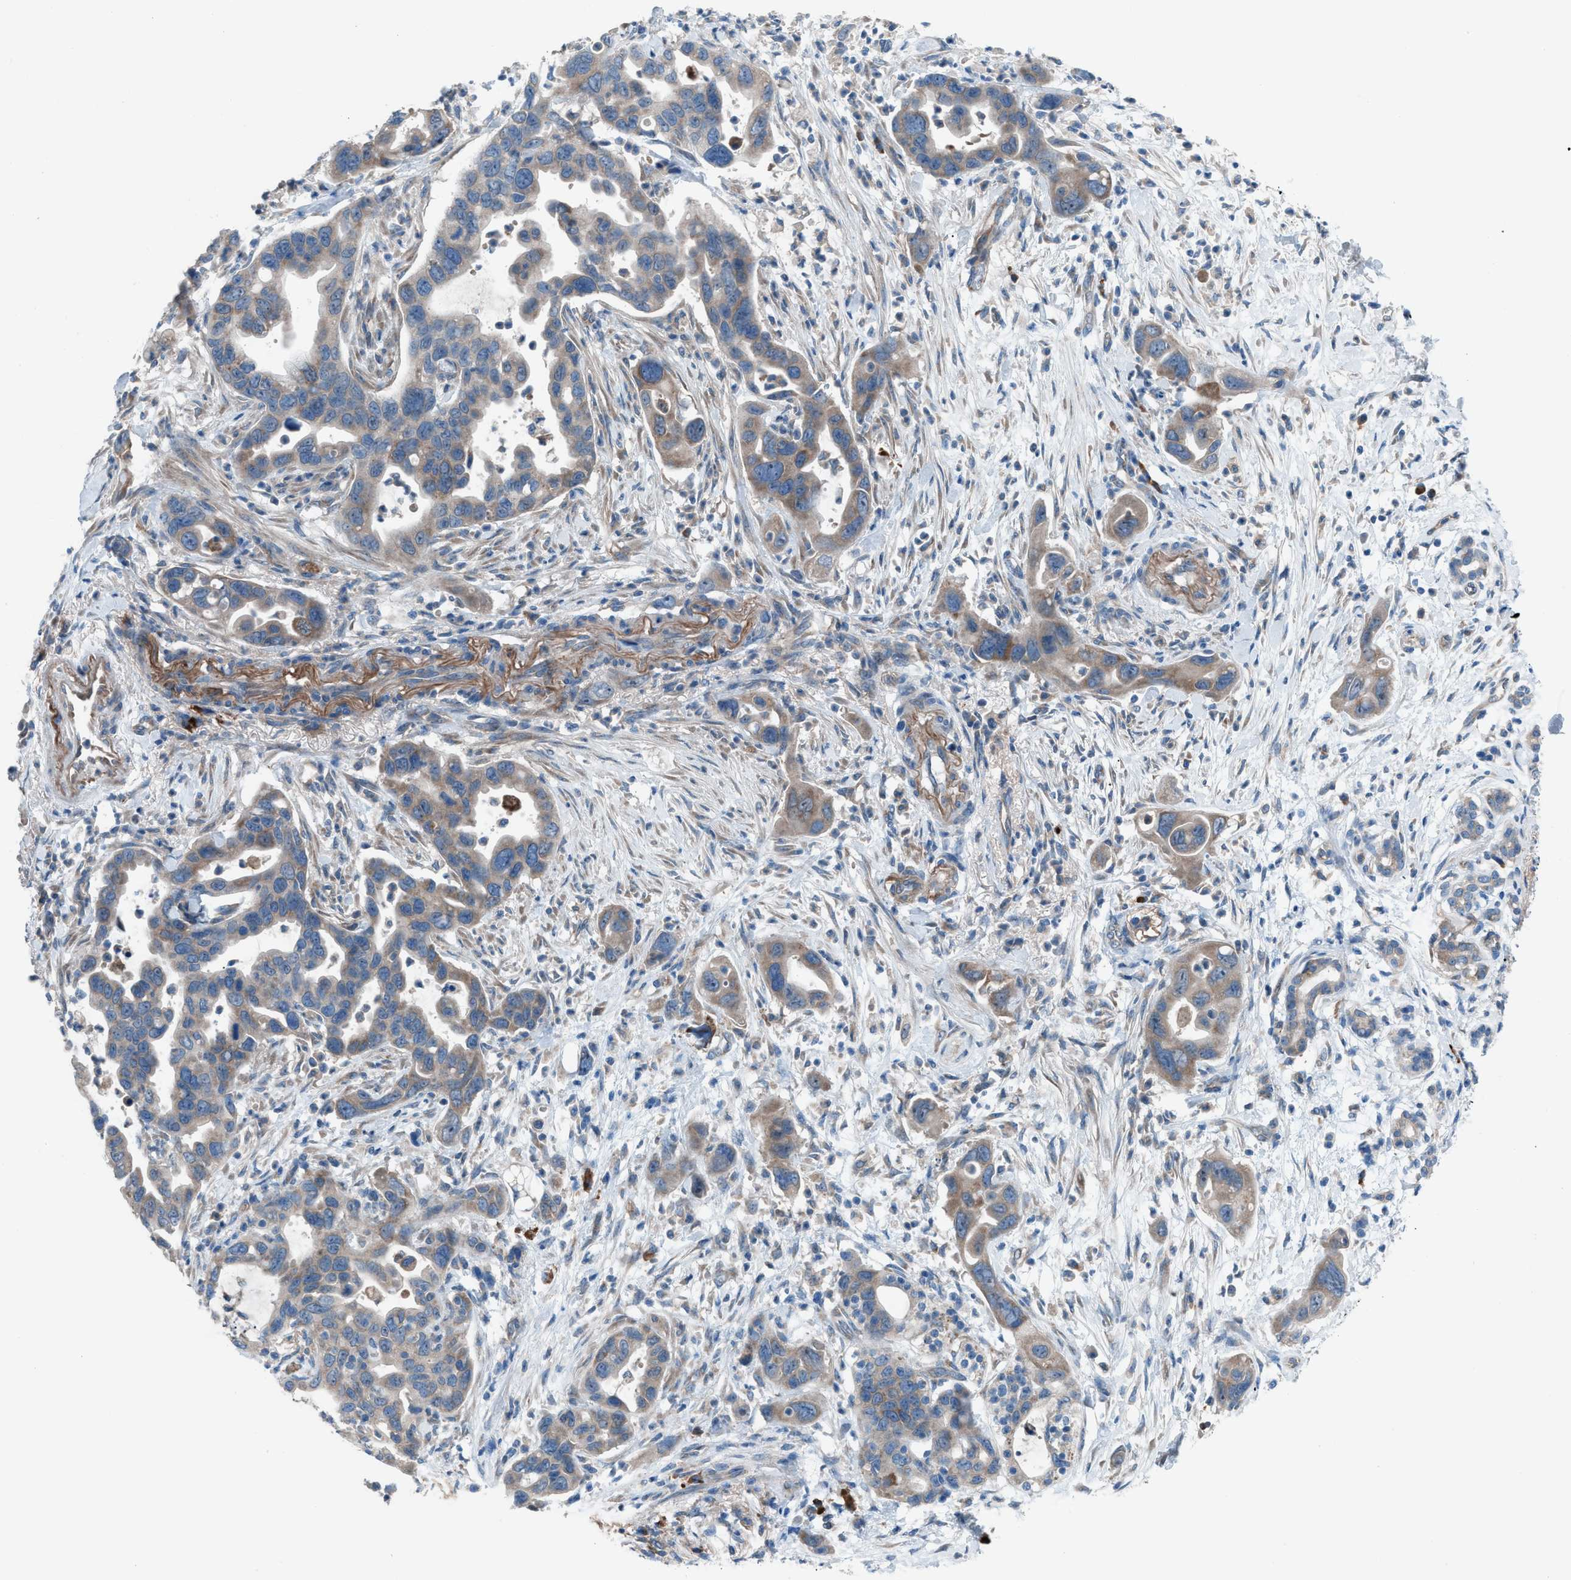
{"staining": {"intensity": "weak", "quantity": "25%-75%", "location": "cytoplasmic/membranous"}, "tissue": "pancreatic cancer", "cell_type": "Tumor cells", "image_type": "cancer", "snomed": [{"axis": "morphology", "description": "Normal tissue, NOS"}, {"axis": "morphology", "description": "Adenocarcinoma, NOS"}, {"axis": "topography", "description": "Pancreas"}], "caption": "About 25%-75% of tumor cells in human pancreatic adenocarcinoma show weak cytoplasmic/membranous protein expression as visualized by brown immunohistochemical staining.", "gene": "HEG1", "patient": {"sex": "female", "age": 71}}